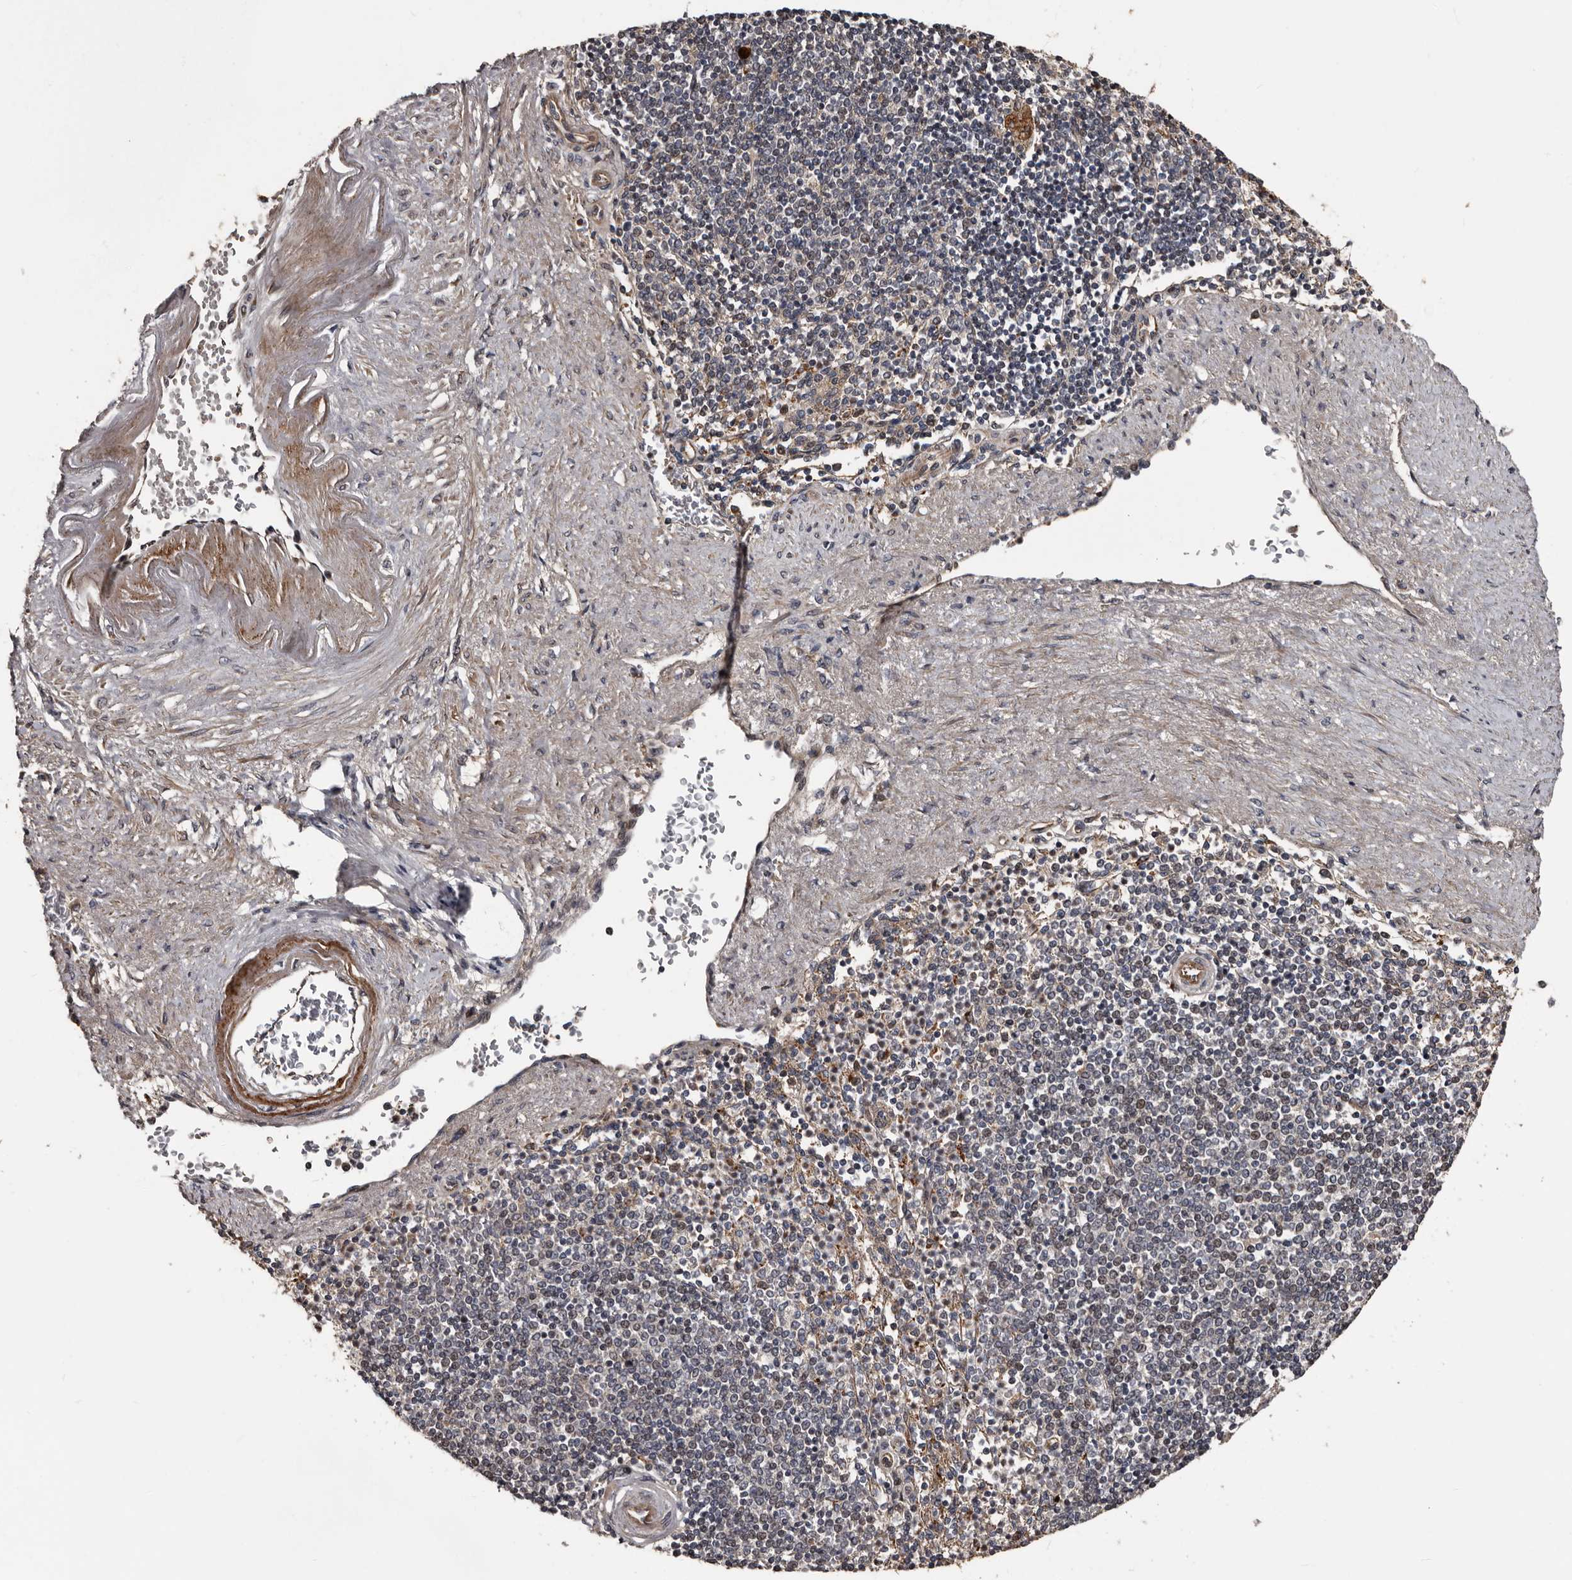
{"staining": {"intensity": "moderate", "quantity": "<25%", "location": "cytoplasmic/membranous"}, "tissue": "spleen", "cell_type": "Cells in red pulp", "image_type": "normal", "snomed": [{"axis": "morphology", "description": "Normal tissue, NOS"}, {"axis": "topography", "description": "Spleen"}], "caption": "Immunohistochemistry (IHC) (DAB) staining of benign spleen demonstrates moderate cytoplasmic/membranous protein staining in approximately <25% of cells in red pulp.", "gene": "SERTAD4", "patient": {"sex": "female", "age": 74}}